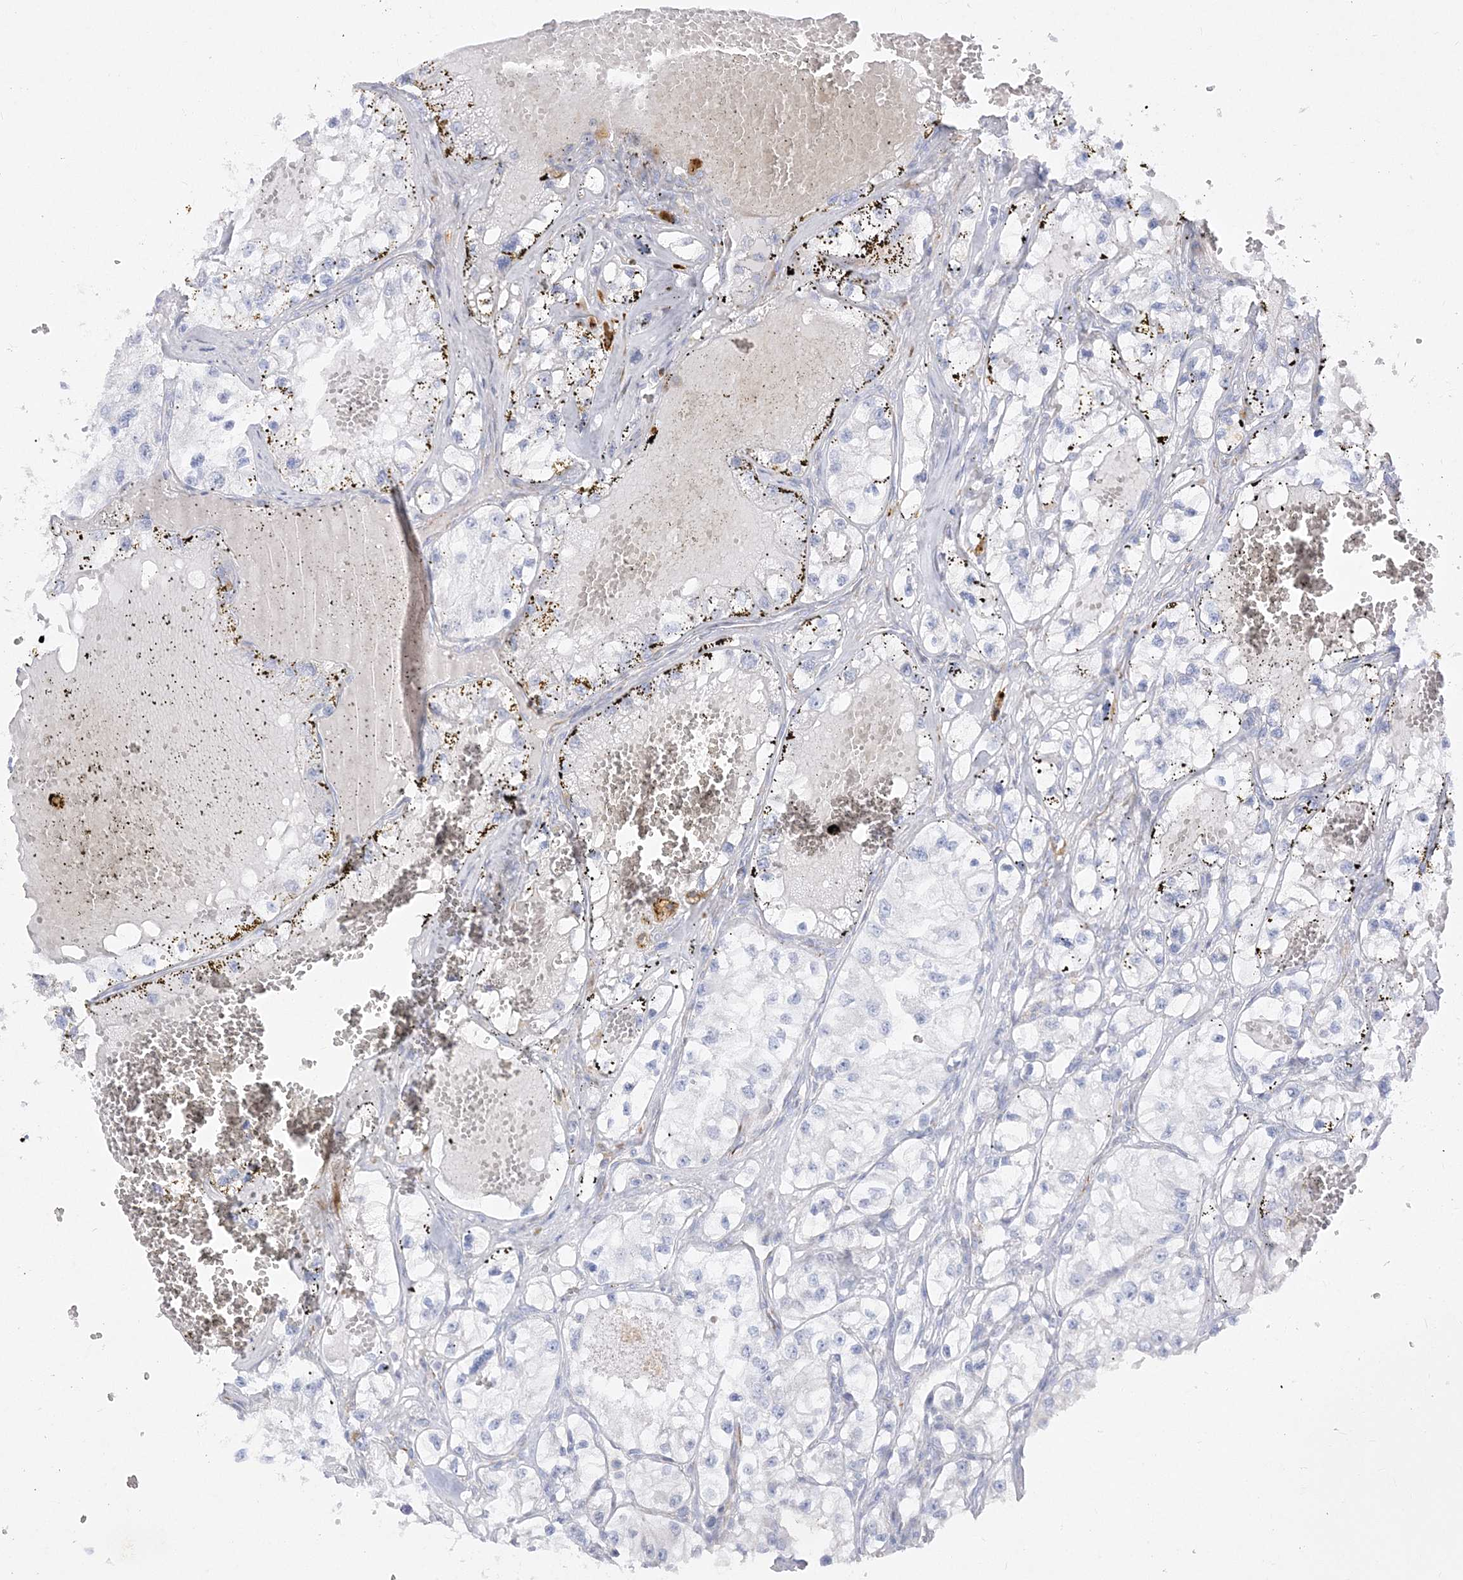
{"staining": {"intensity": "negative", "quantity": "none", "location": "none"}, "tissue": "renal cancer", "cell_type": "Tumor cells", "image_type": "cancer", "snomed": [{"axis": "morphology", "description": "Adenocarcinoma, NOS"}, {"axis": "topography", "description": "Kidney"}], "caption": "The immunohistochemistry image has no significant staining in tumor cells of renal cancer tissue.", "gene": "GPAT2", "patient": {"sex": "female", "age": 57}}